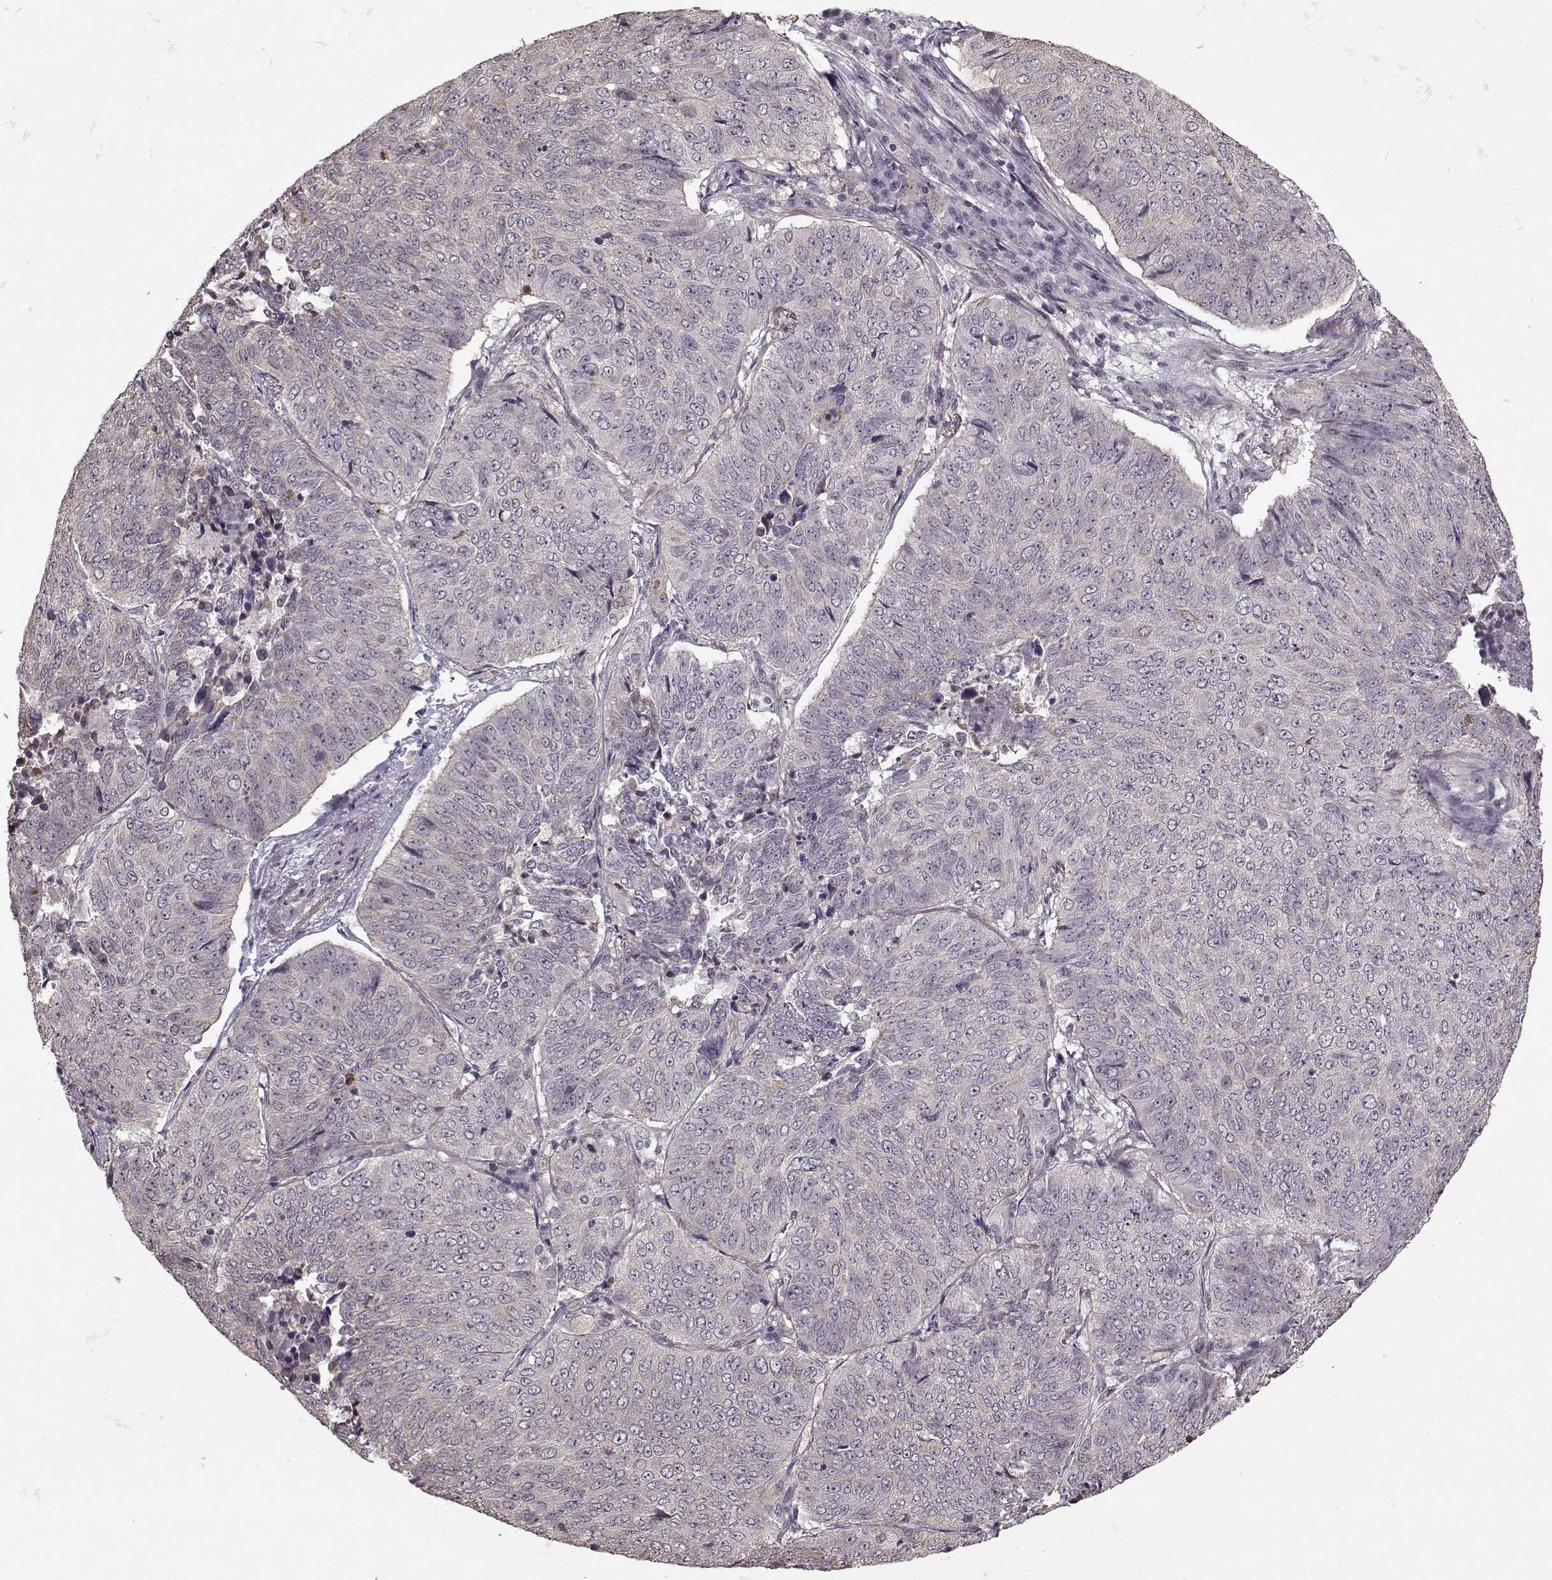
{"staining": {"intensity": "weak", "quantity": "<25%", "location": "cytoplasmic/membranous"}, "tissue": "lung cancer", "cell_type": "Tumor cells", "image_type": "cancer", "snomed": [{"axis": "morphology", "description": "Normal tissue, NOS"}, {"axis": "morphology", "description": "Squamous cell carcinoma, NOS"}, {"axis": "topography", "description": "Bronchus"}, {"axis": "topography", "description": "Lung"}], "caption": "Lung squamous cell carcinoma was stained to show a protein in brown. There is no significant positivity in tumor cells.", "gene": "KRT9", "patient": {"sex": "male", "age": 64}}